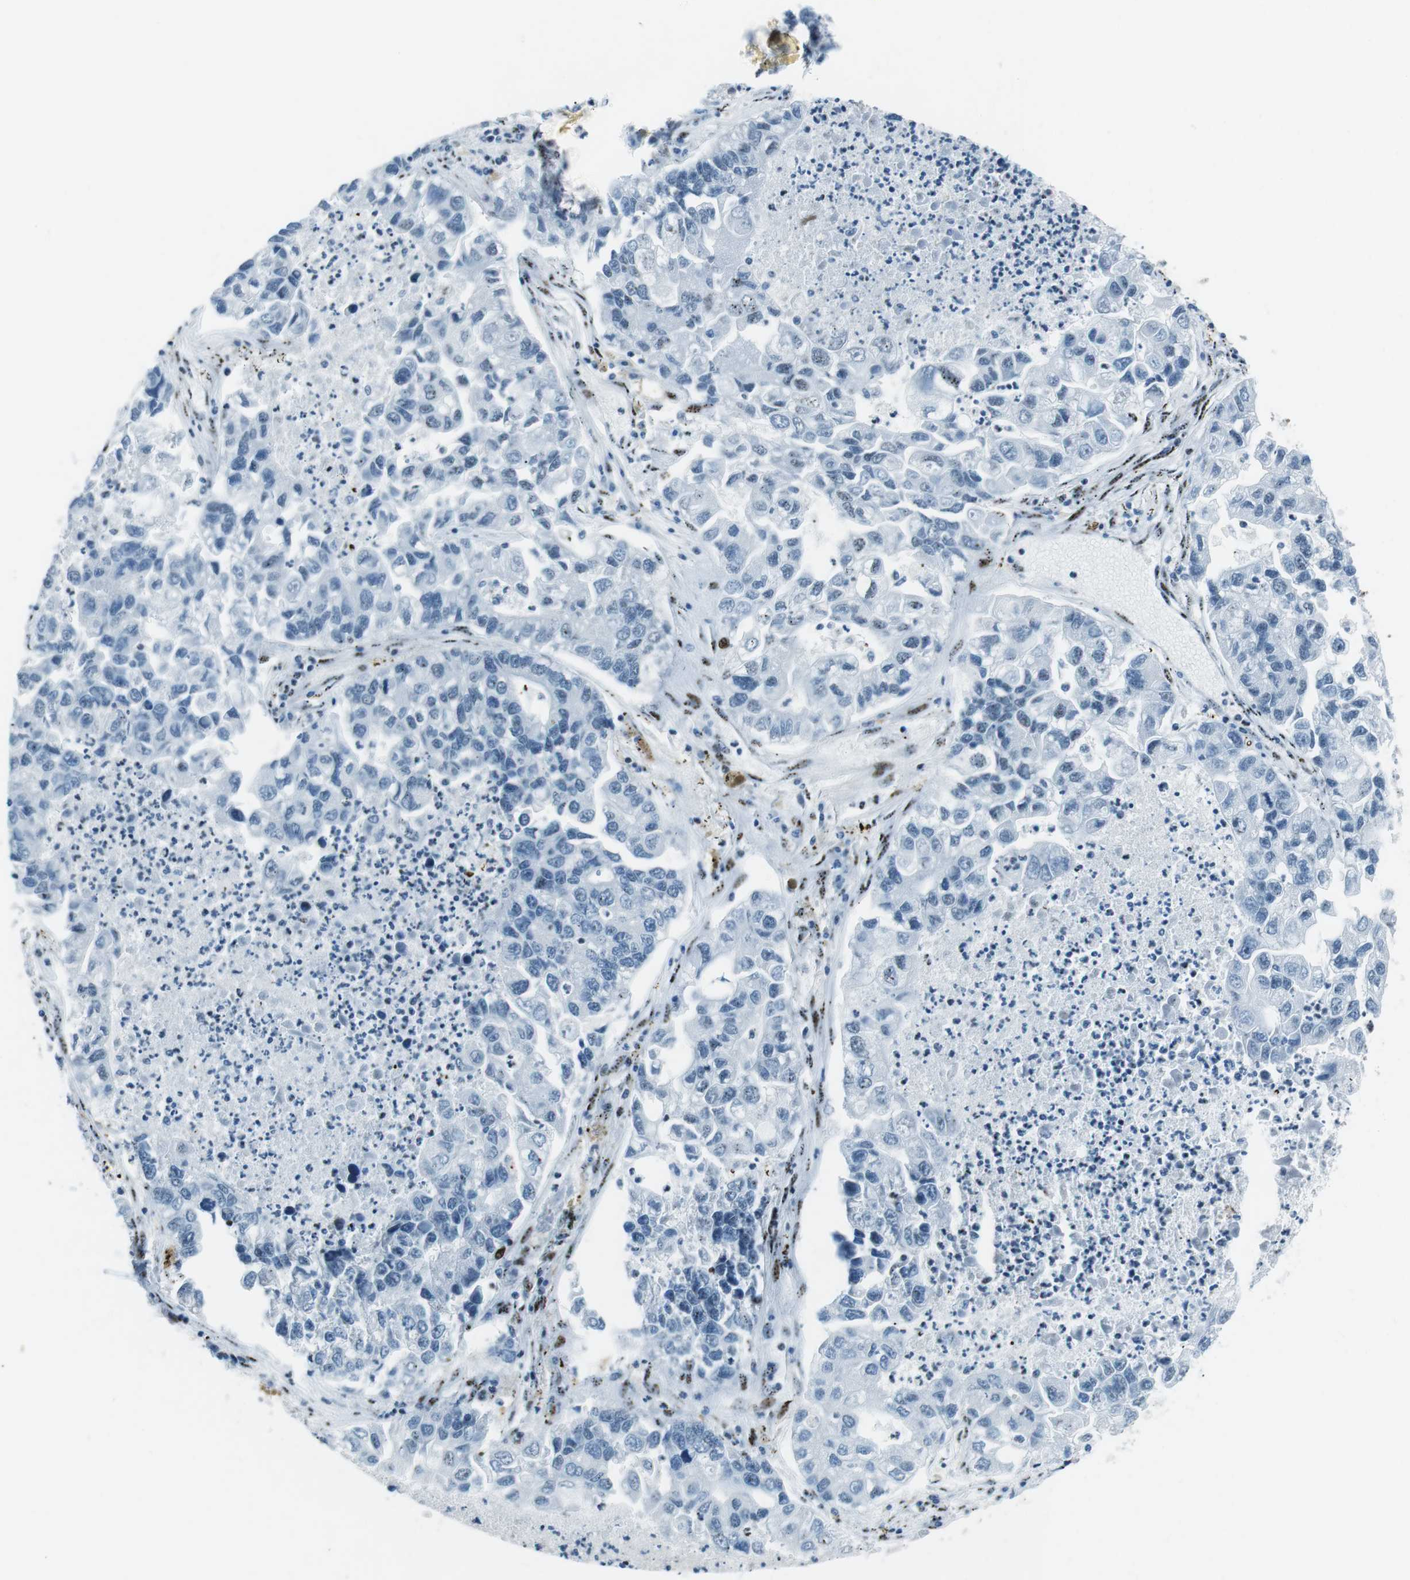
{"staining": {"intensity": "negative", "quantity": "none", "location": "none"}, "tissue": "lung cancer", "cell_type": "Tumor cells", "image_type": "cancer", "snomed": [{"axis": "morphology", "description": "Adenocarcinoma, NOS"}, {"axis": "topography", "description": "Lung"}], "caption": "Protein analysis of lung cancer (adenocarcinoma) exhibits no significant staining in tumor cells.", "gene": "PML", "patient": {"sex": "female", "age": 51}}